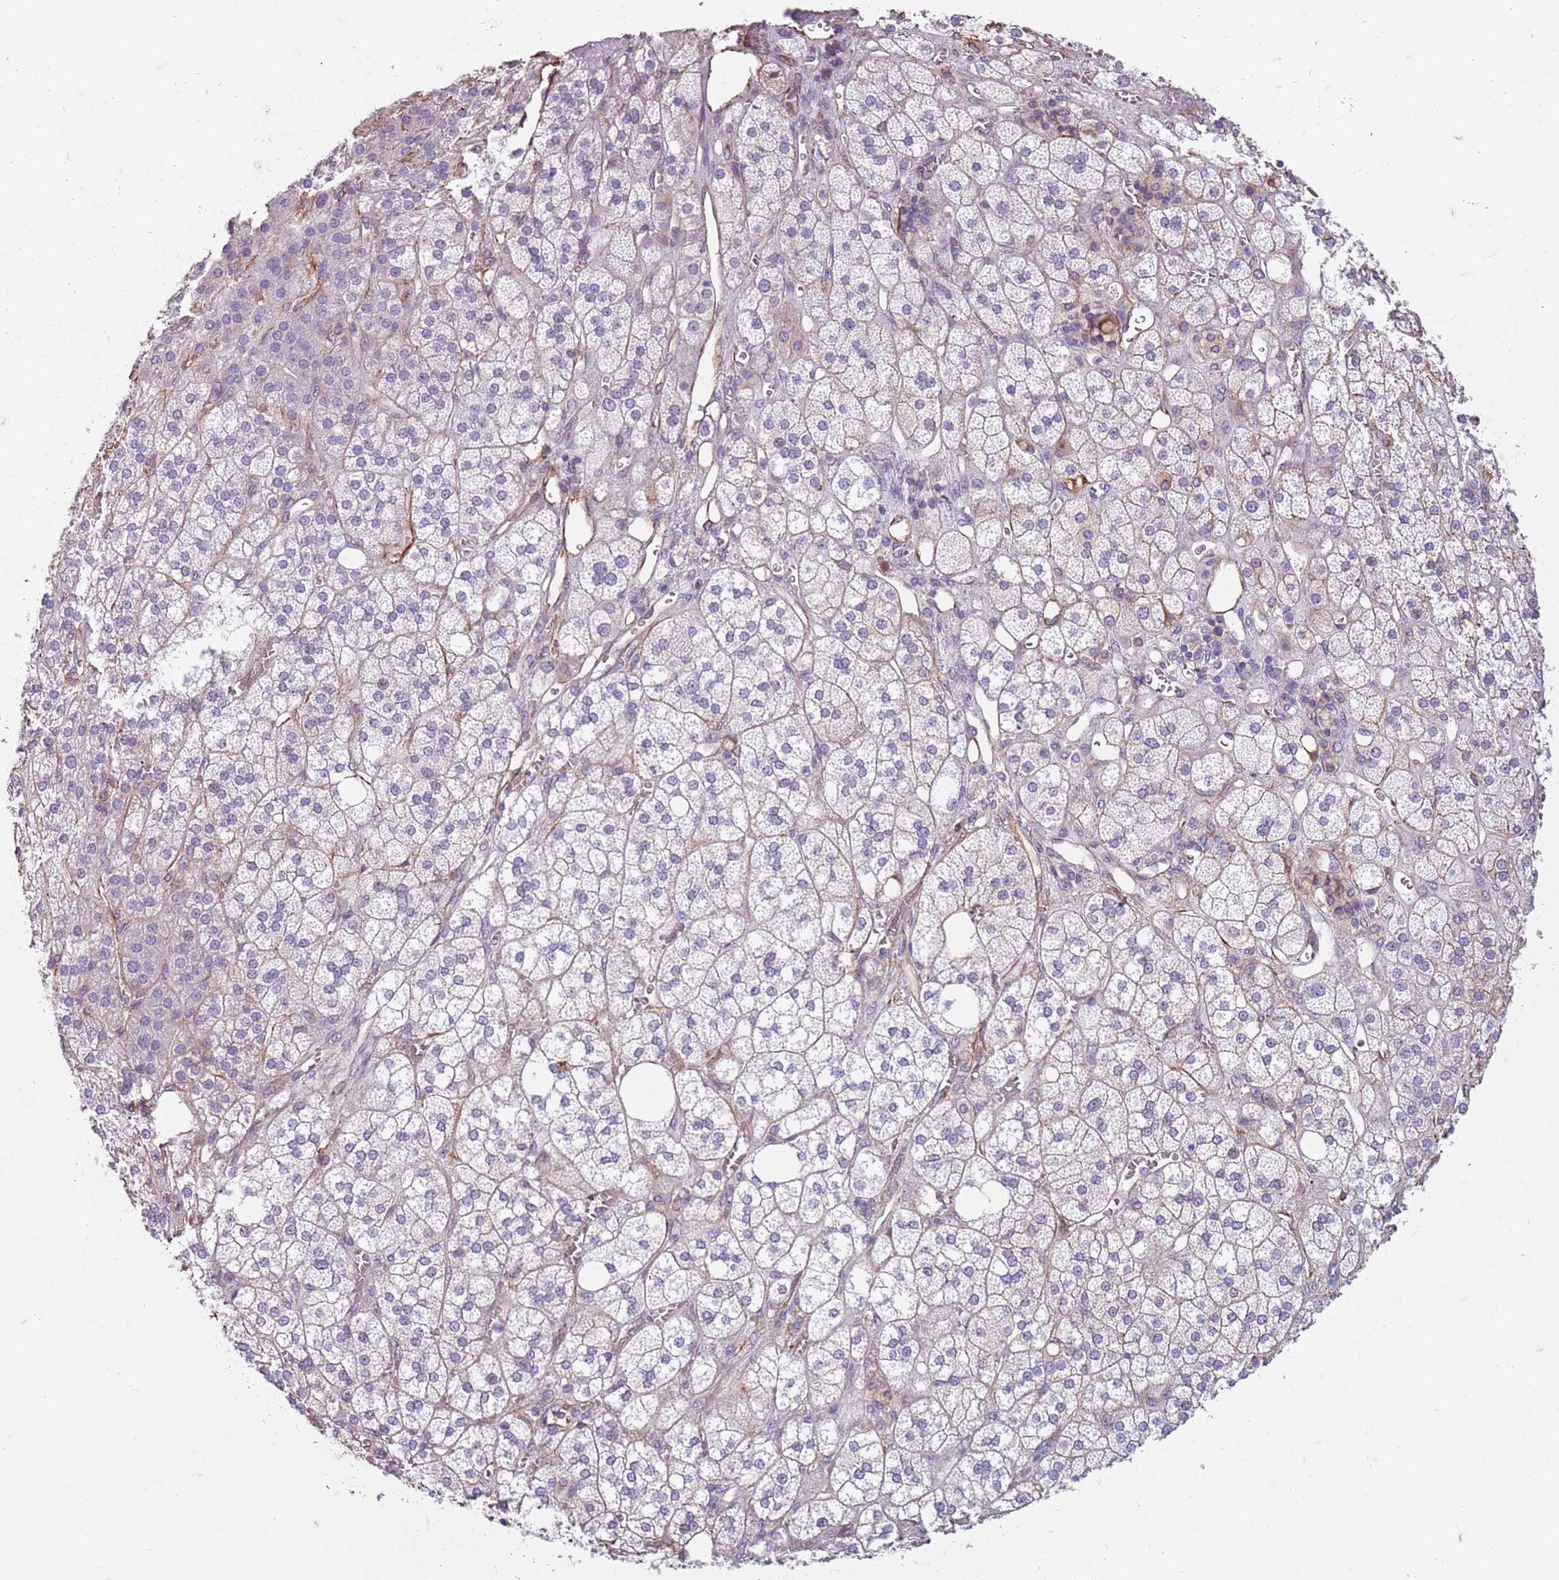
{"staining": {"intensity": "moderate", "quantity": "<25%", "location": "cytoplasmic/membranous"}, "tissue": "adrenal gland", "cell_type": "Glandular cells", "image_type": "normal", "snomed": [{"axis": "morphology", "description": "Normal tissue, NOS"}, {"axis": "topography", "description": "Adrenal gland"}], "caption": "A photomicrograph showing moderate cytoplasmic/membranous staining in approximately <25% of glandular cells in unremarkable adrenal gland, as visualized by brown immunohistochemical staining.", "gene": "TAS2R38", "patient": {"sex": "male", "age": 61}}